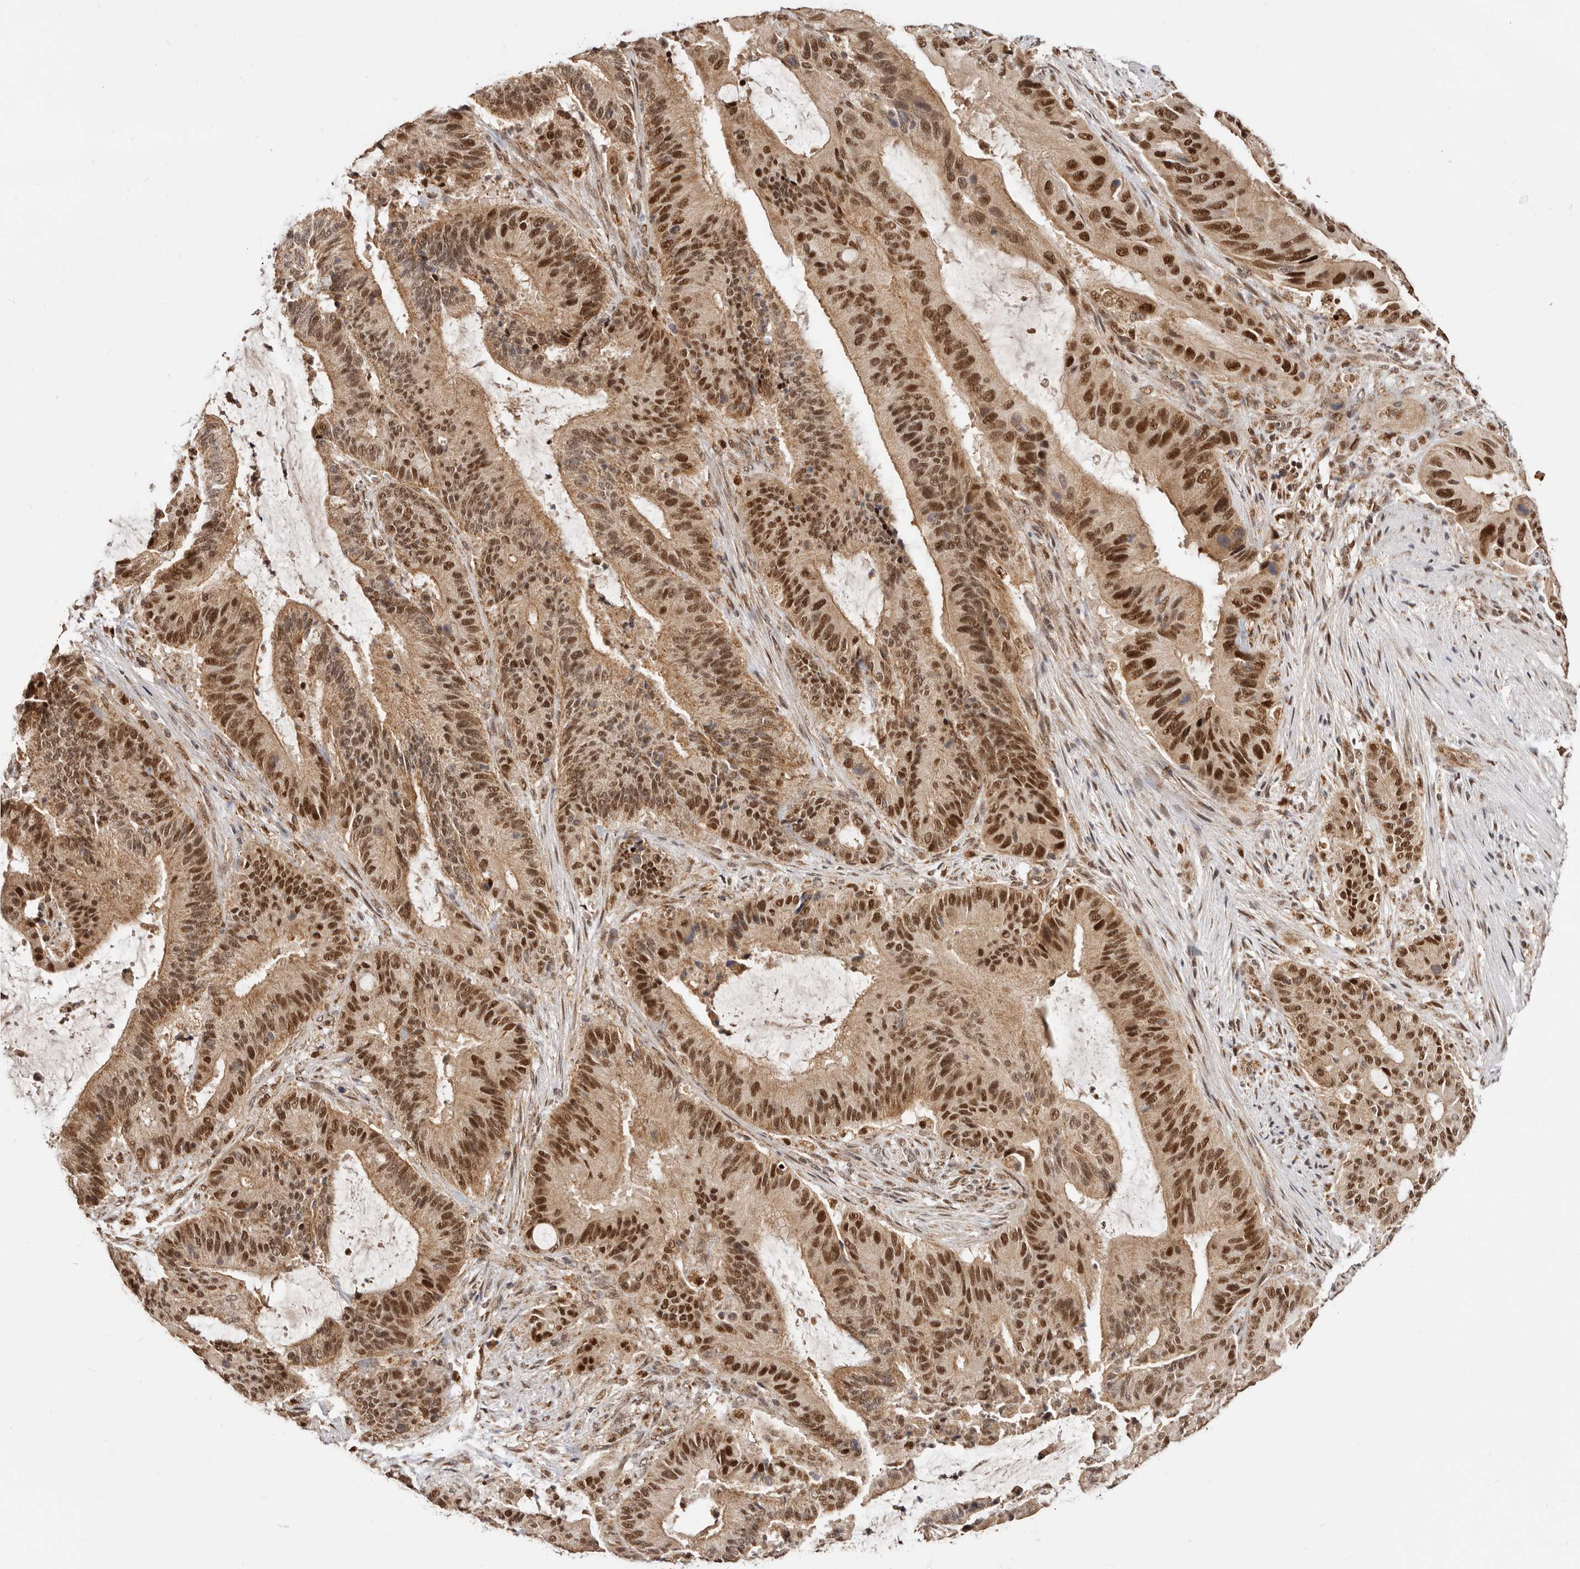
{"staining": {"intensity": "strong", "quantity": ">75%", "location": "cytoplasmic/membranous,nuclear"}, "tissue": "liver cancer", "cell_type": "Tumor cells", "image_type": "cancer", "snomed": [{"axis": "morphology", "description": "Normal tissue, NOS"}, {"axis": "morphology", "description": "Cholangiocarcinoma"}, {"axis": "topography", "description": "Liver"}, {"axis": "topography", "description": "Peripheral nerve tissue"}], "caption": "Liver cancer stained with a protein marker shows strong staining in tumor cells.", "gene": "SEC14L1", "patient": {"sex": "female", "age": 73}}